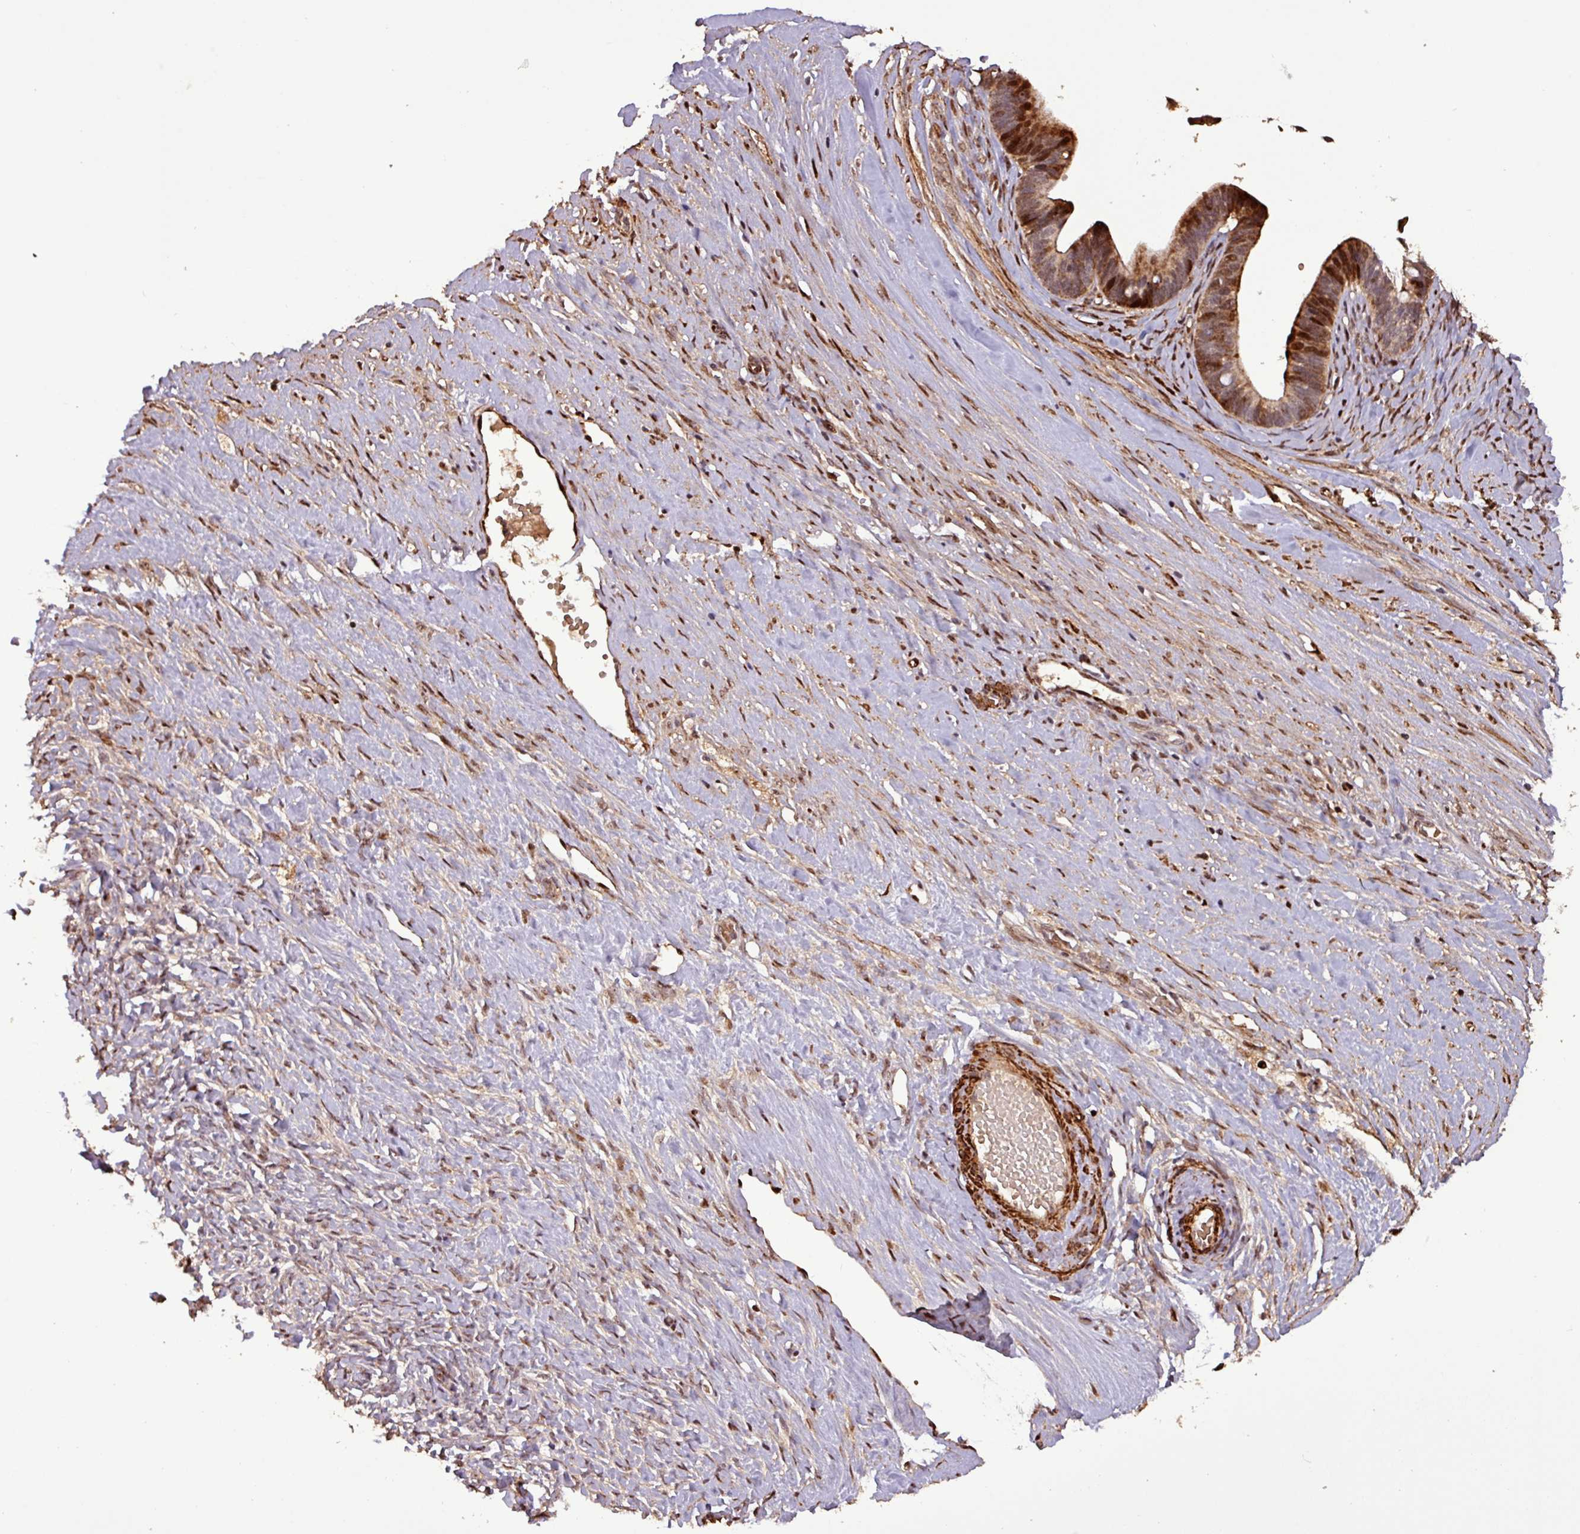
{"staining": {"intensity": "moderate", "quantity": ">75%", "location": "cytoplasmic/membranous,nuclear"}, "tissue": "ovarian cancer", "cell_type": "Tumor cells", "image_type": "cancer", "snomed": [{"axis": "morphology", "description": "Cystadenocarcinoma, serous, NOS"}, {"axis": "topography", "description": "Ovary"}], "caption": "Immunohistochemistry of human ovarian cancer shows medium levels of moderate cytoplasmic/membranous and nuclear expression in about >75% of tumor cells.", "gene": "SLC22A24", "patient": {"sex": "female", "age": 56}}